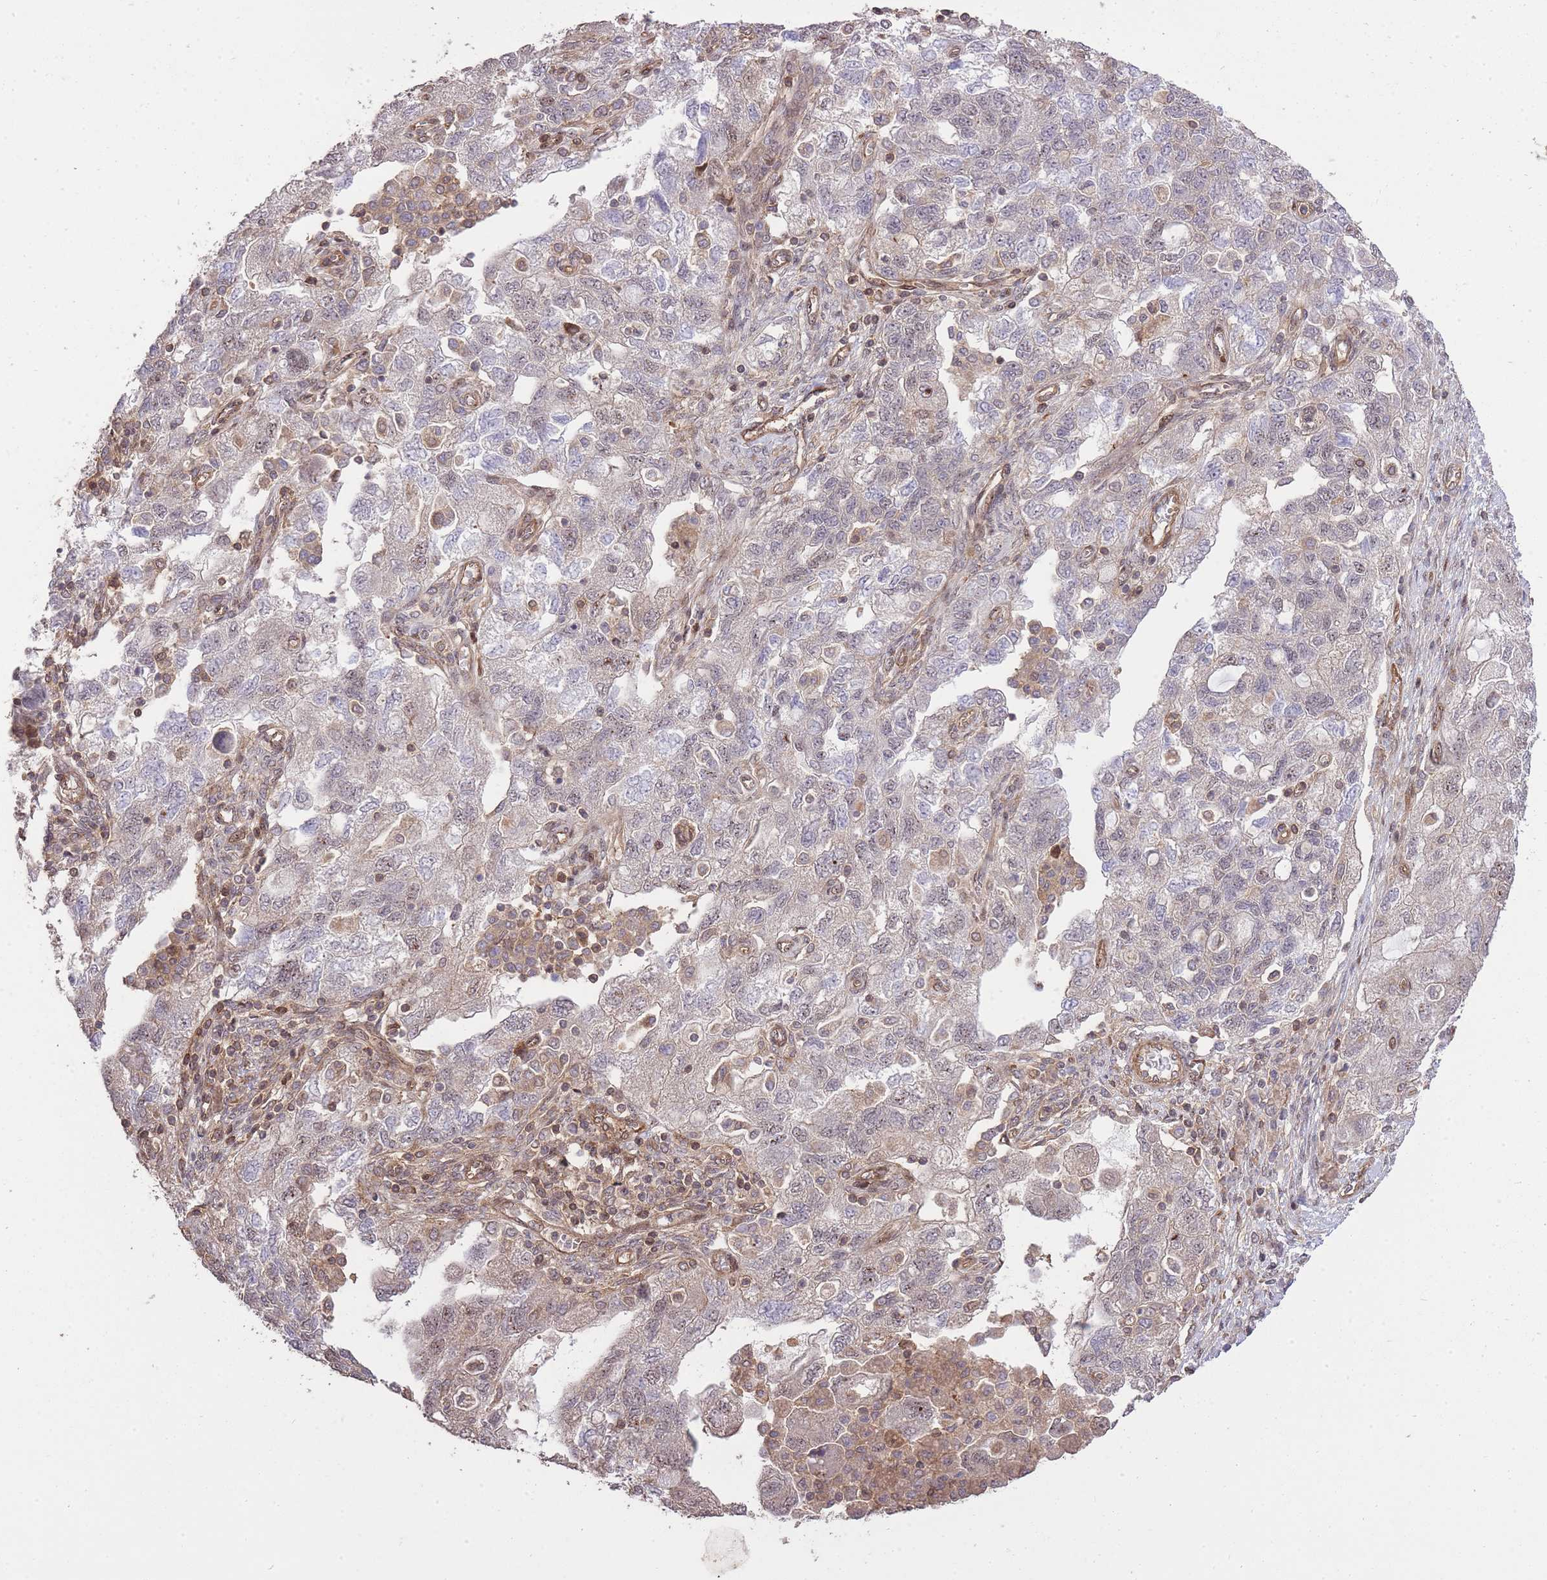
{"staining": {"intensity": "weak", "quantity": "<25%", "location": "nuclear"}, "tissue": "ovarian cancer", "cell_type": "Tumor cells", "image_type": "cancer", "snomed": [{"axis": "morphology", "description": "Carcinoma, NOS"}, {"axis": "morphology", "description": "Cystadenocarcinoma, serous, NOS"}, {"axis": "topography", "description": "Ovary"}], "caption": "Immunohistochemistry (IHC) image of human ovarian cancer stained for a protein (brown), which reveals no staining in tumor cells.", "gene": "PLD1", "patient": {"sex": "female", "age": 69}}